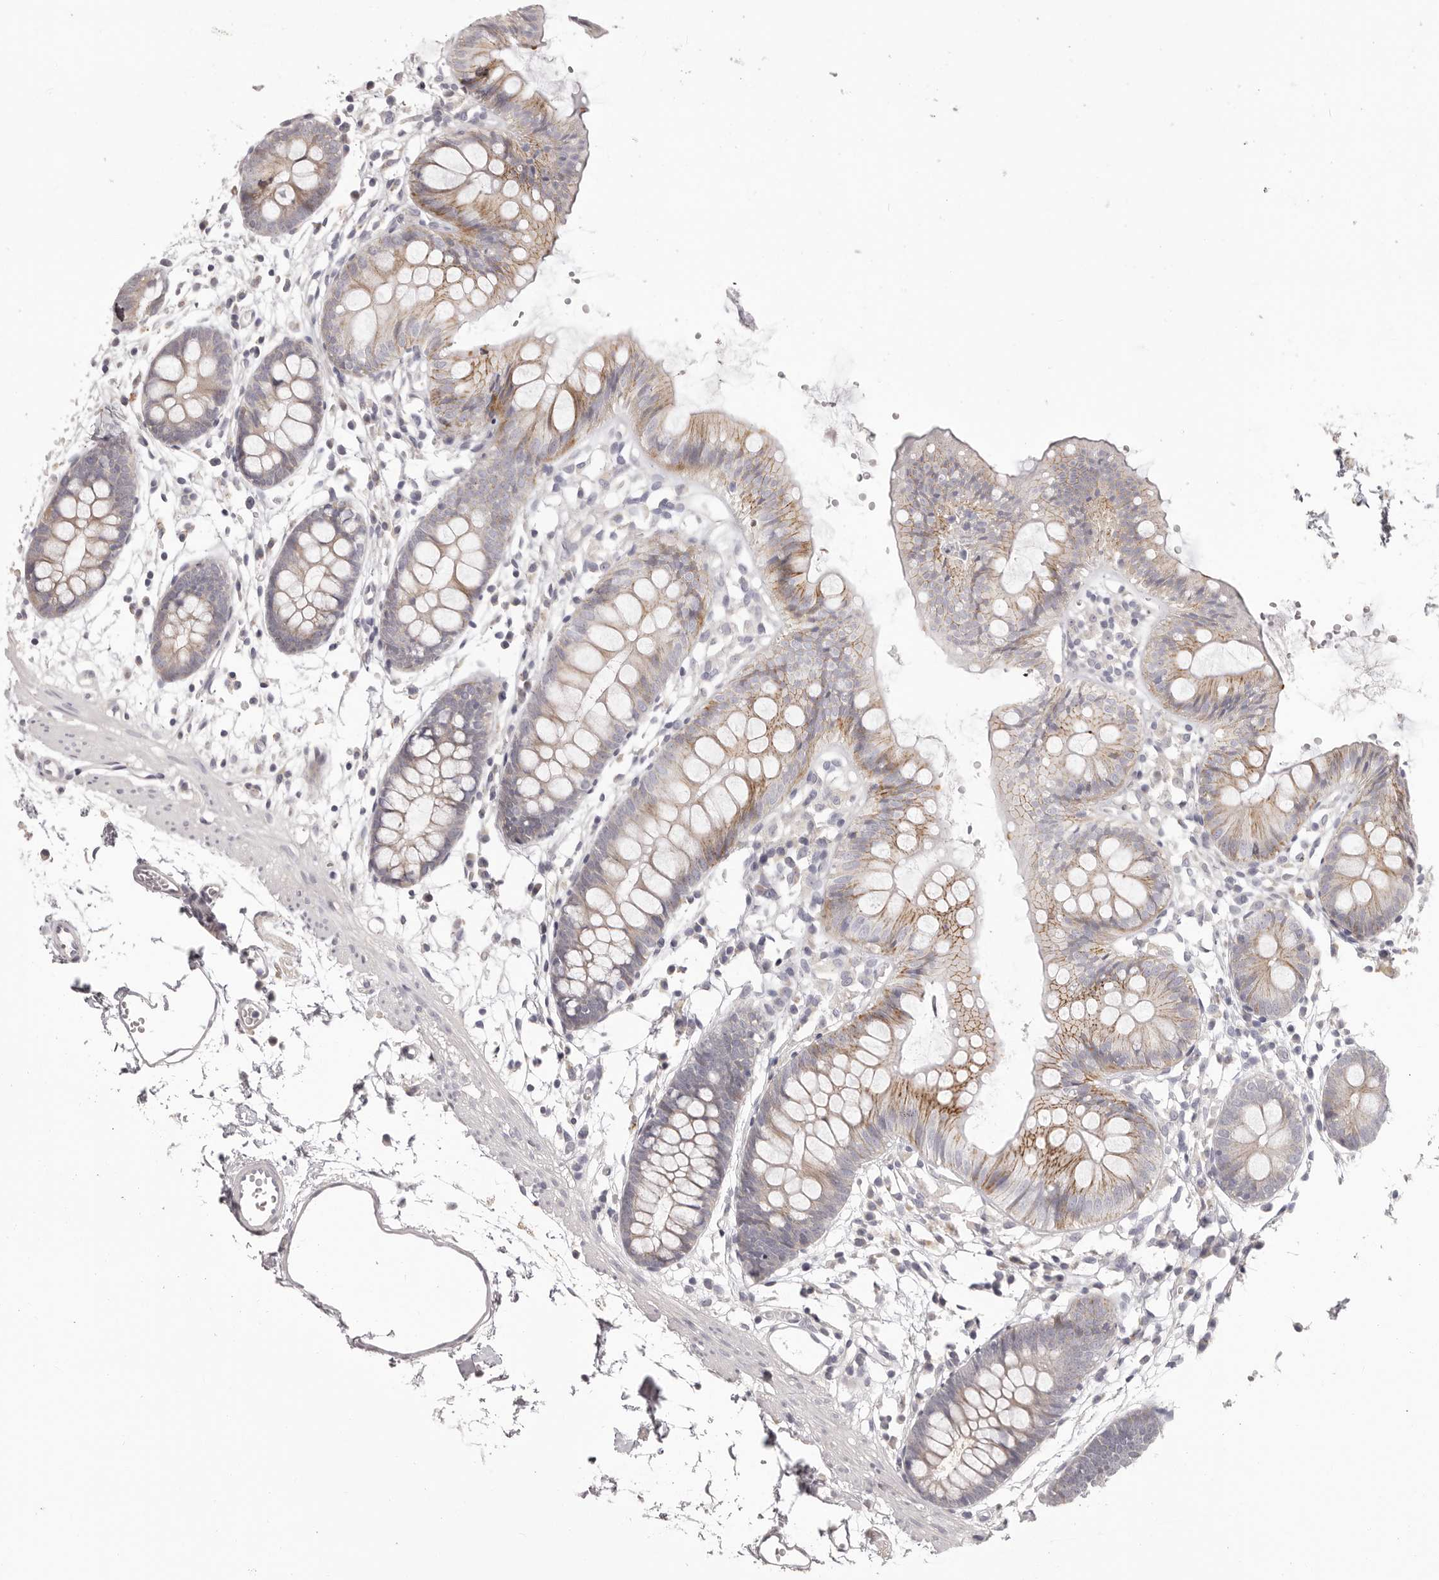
{"staining": {"intensity": "weak", "quantity": "<25%", "location": "cytoplasmic/membranous"}, "tissue": "colon", "cell_type": "Endothelial cells", "image_type": "normal", "snomed": [{"axis": "morphology", "description": "Normal tissue, NOS"}, {"axis": "topography", "description": "Colon"}], "caption": "A high-resolution image shows immunohistochemistry staining of unremarkable colon, which reveals no significant expression in endothelial cells.", "gene": "OTUD3", "patient": {"sex": "male", "age": 56}}